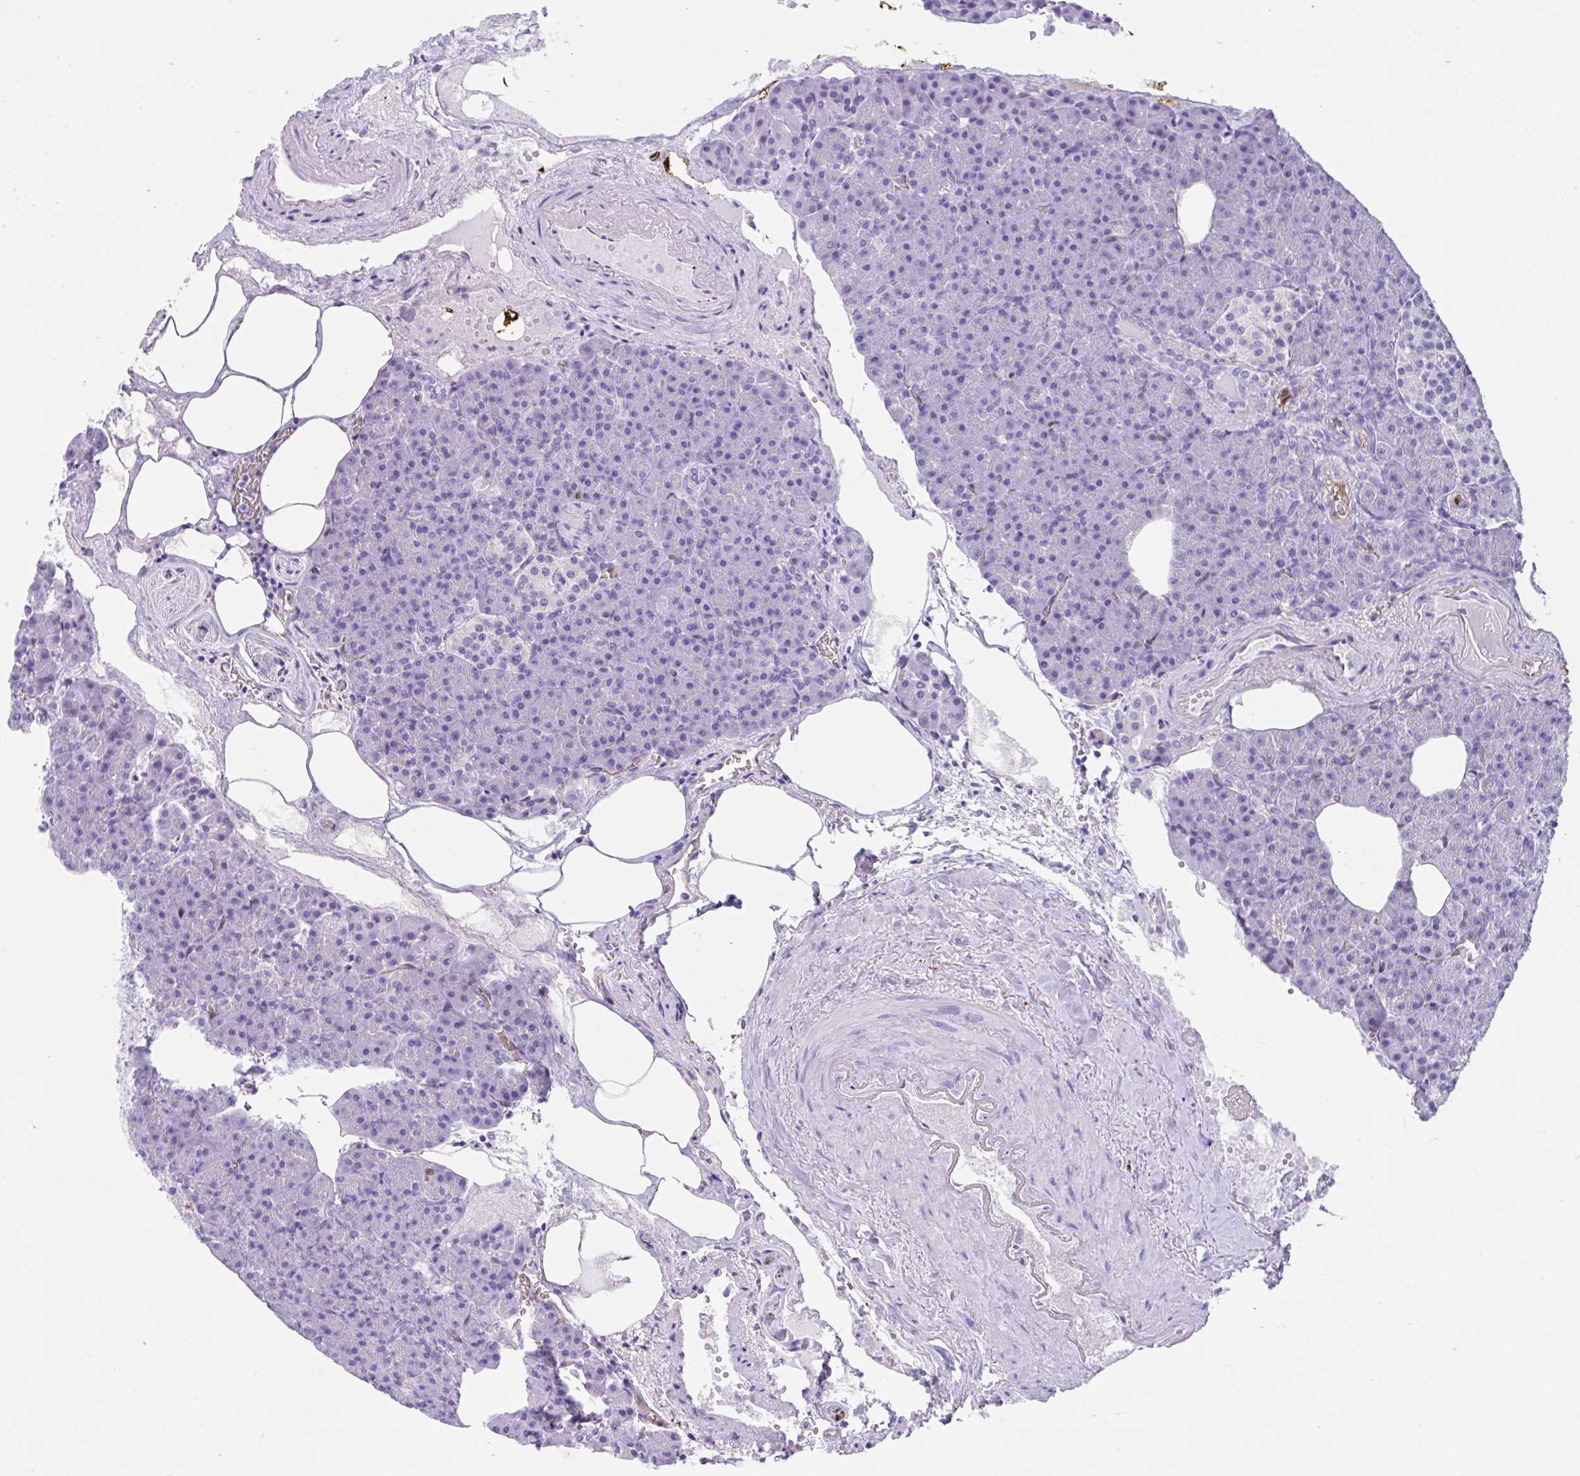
{"staining": {"intensity": "negative", "quantity": "none", "location": "none"}, "tissue": "pancreas", "cell_type": "Exocrine glandular cells", "image_type": "normal", "snomed": [{"axis": "morphology", "description": "Normal tissue, NOS"}, {"axis": "topography", "description": "Pancreas"}], "caption": "Immunohistochemistry (IHC) image of normal pancreas: pancreas stained with DAB reveals no significant protein staining in exocrine glandular cells. (Immunohistochemistry, brightfield microscopy, high magnification).", "gene": "FAM107A", "patient": {"sex": "female", "age": 74}}